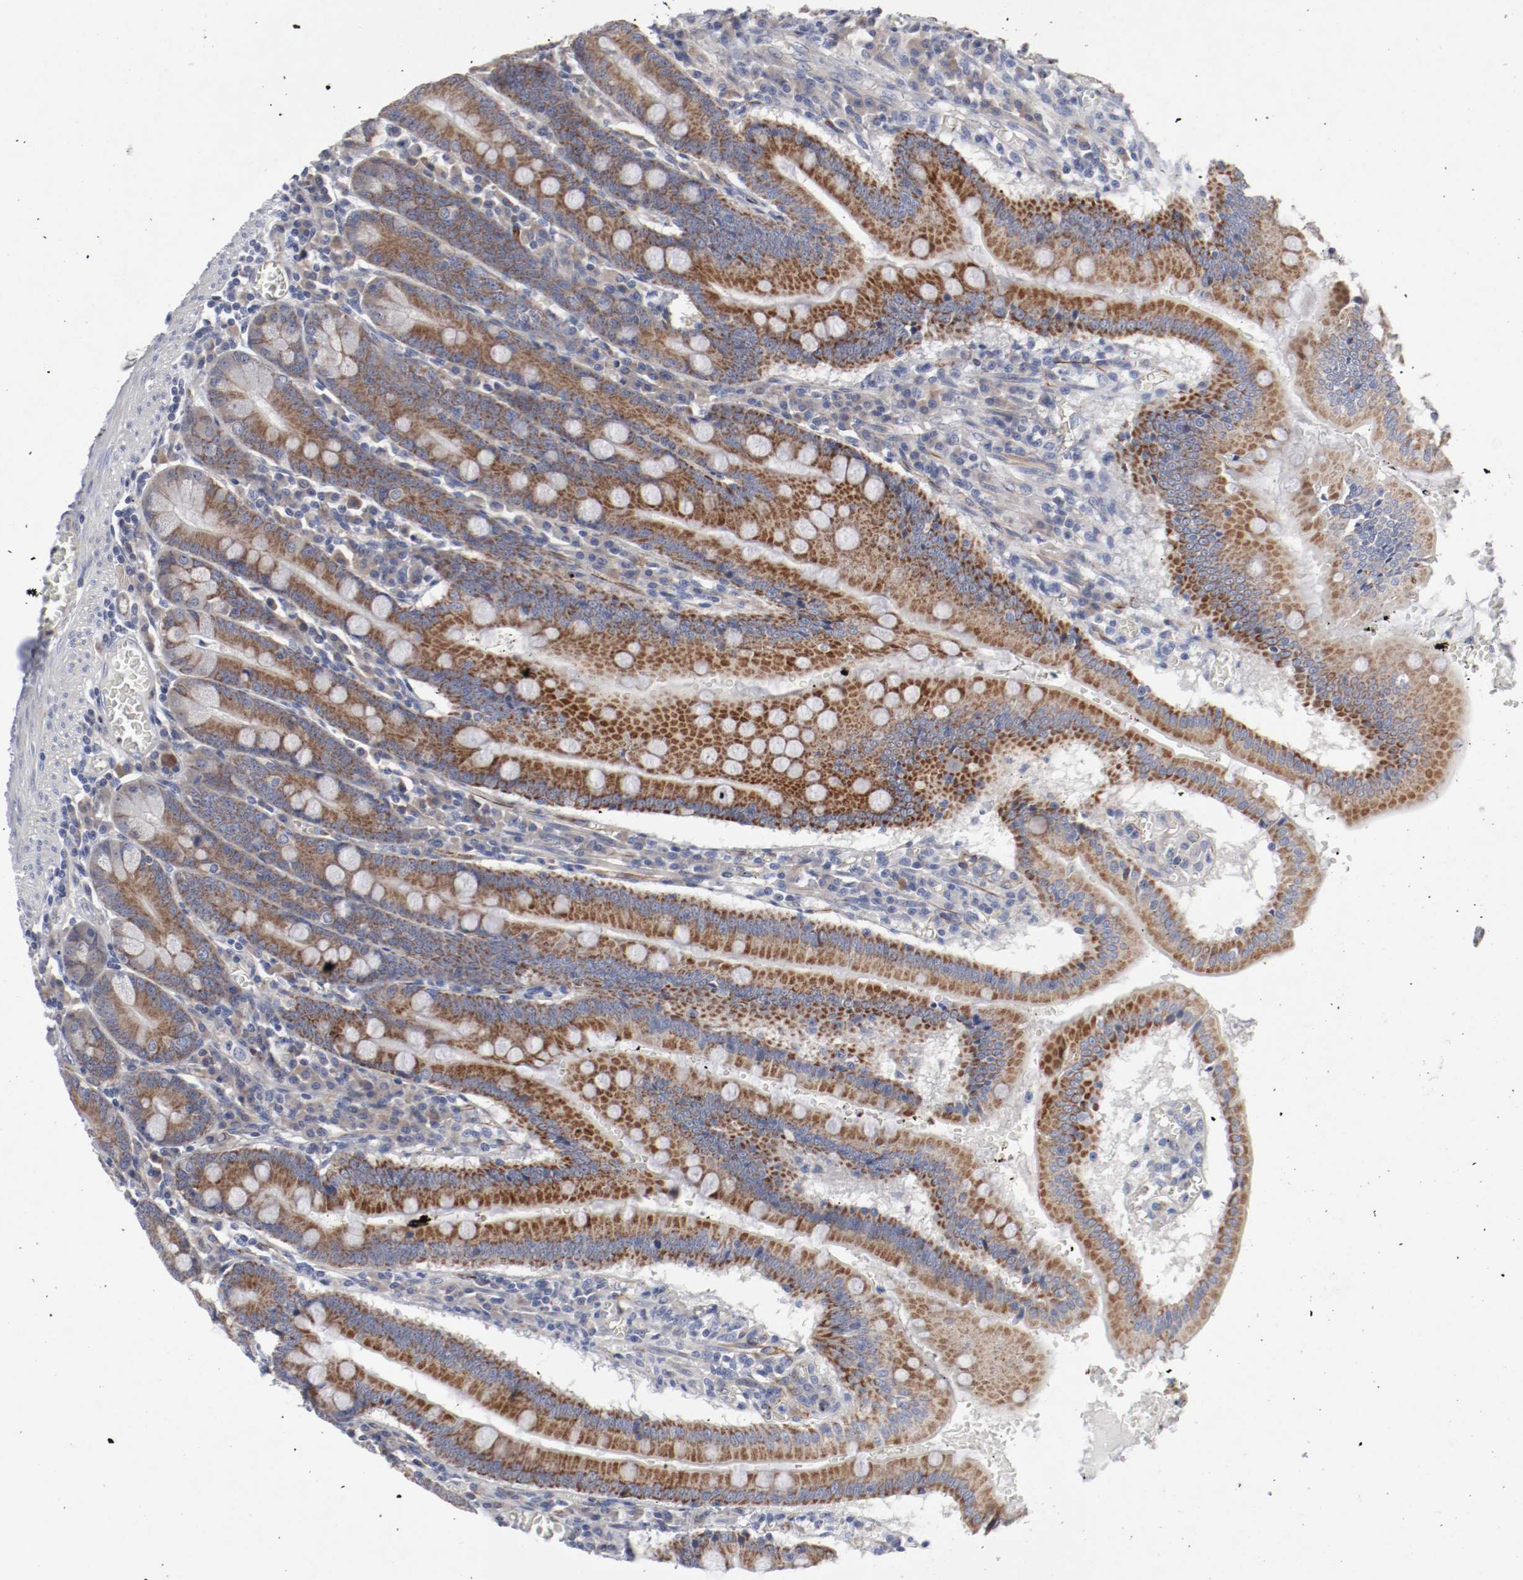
{"staining": {"intensity": "strong", "quantity": "25%-75%", "location": "cytoplasmic/membranous"}, "tissue": "small intestine", "cell_type": "Glandular cells", "image_type": "normal", "snomed": [{"axis": "morphology", "description": "Normal tissue, NOS"}, {"axis": "topography", "description": "Small intestine"}], "caption": "This micrograph shows normal small intestine stained with immunohistochemistry (IHC) to label a protein in brown. The cytoplasmic/membranous of glandular cells show strong positivity for the protein. Nuclei are counter-stained blue.", "gene": "GIT1", "patient": {"sex": "male", "age": 71}}